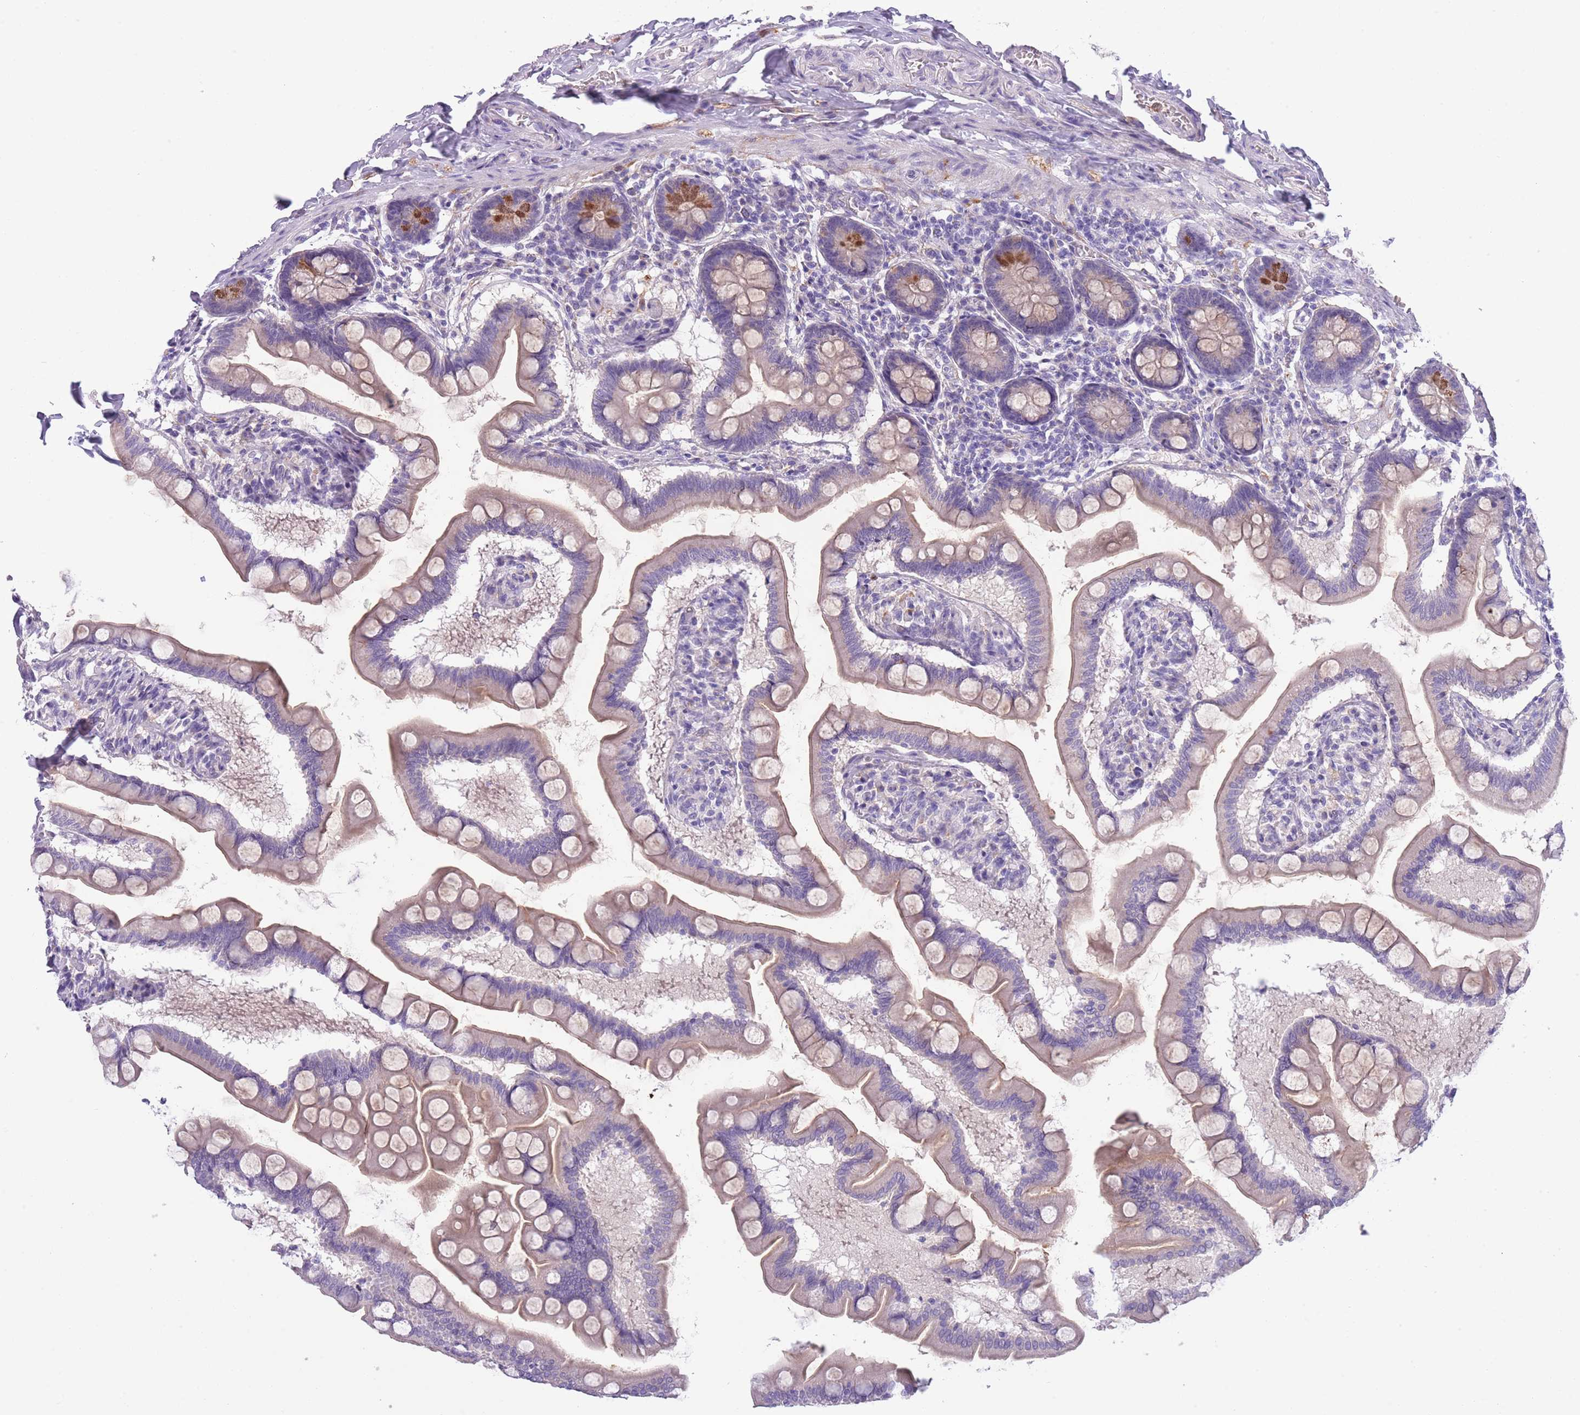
{"staining": {"intensity": "strong", "quantity": "<25%", "location": "cytoplasmic/membranous"}, "tissue": "small intestine", "cell_type": "Glandular cells", "image_type": "normal", "snomed": [{"axis": "morphology", "description": "Normal tissue, NOS"}, {"axis": "topography", "description": "Small intestine"}], "caption": "Strong cytoplasmic/membranous positivity for a protein is seen in about <25% of glandular cells of normal small intestine using immunohistochemistry.", "gene": "ZFP2", "patient": {"sex": "male", "age": 41}}